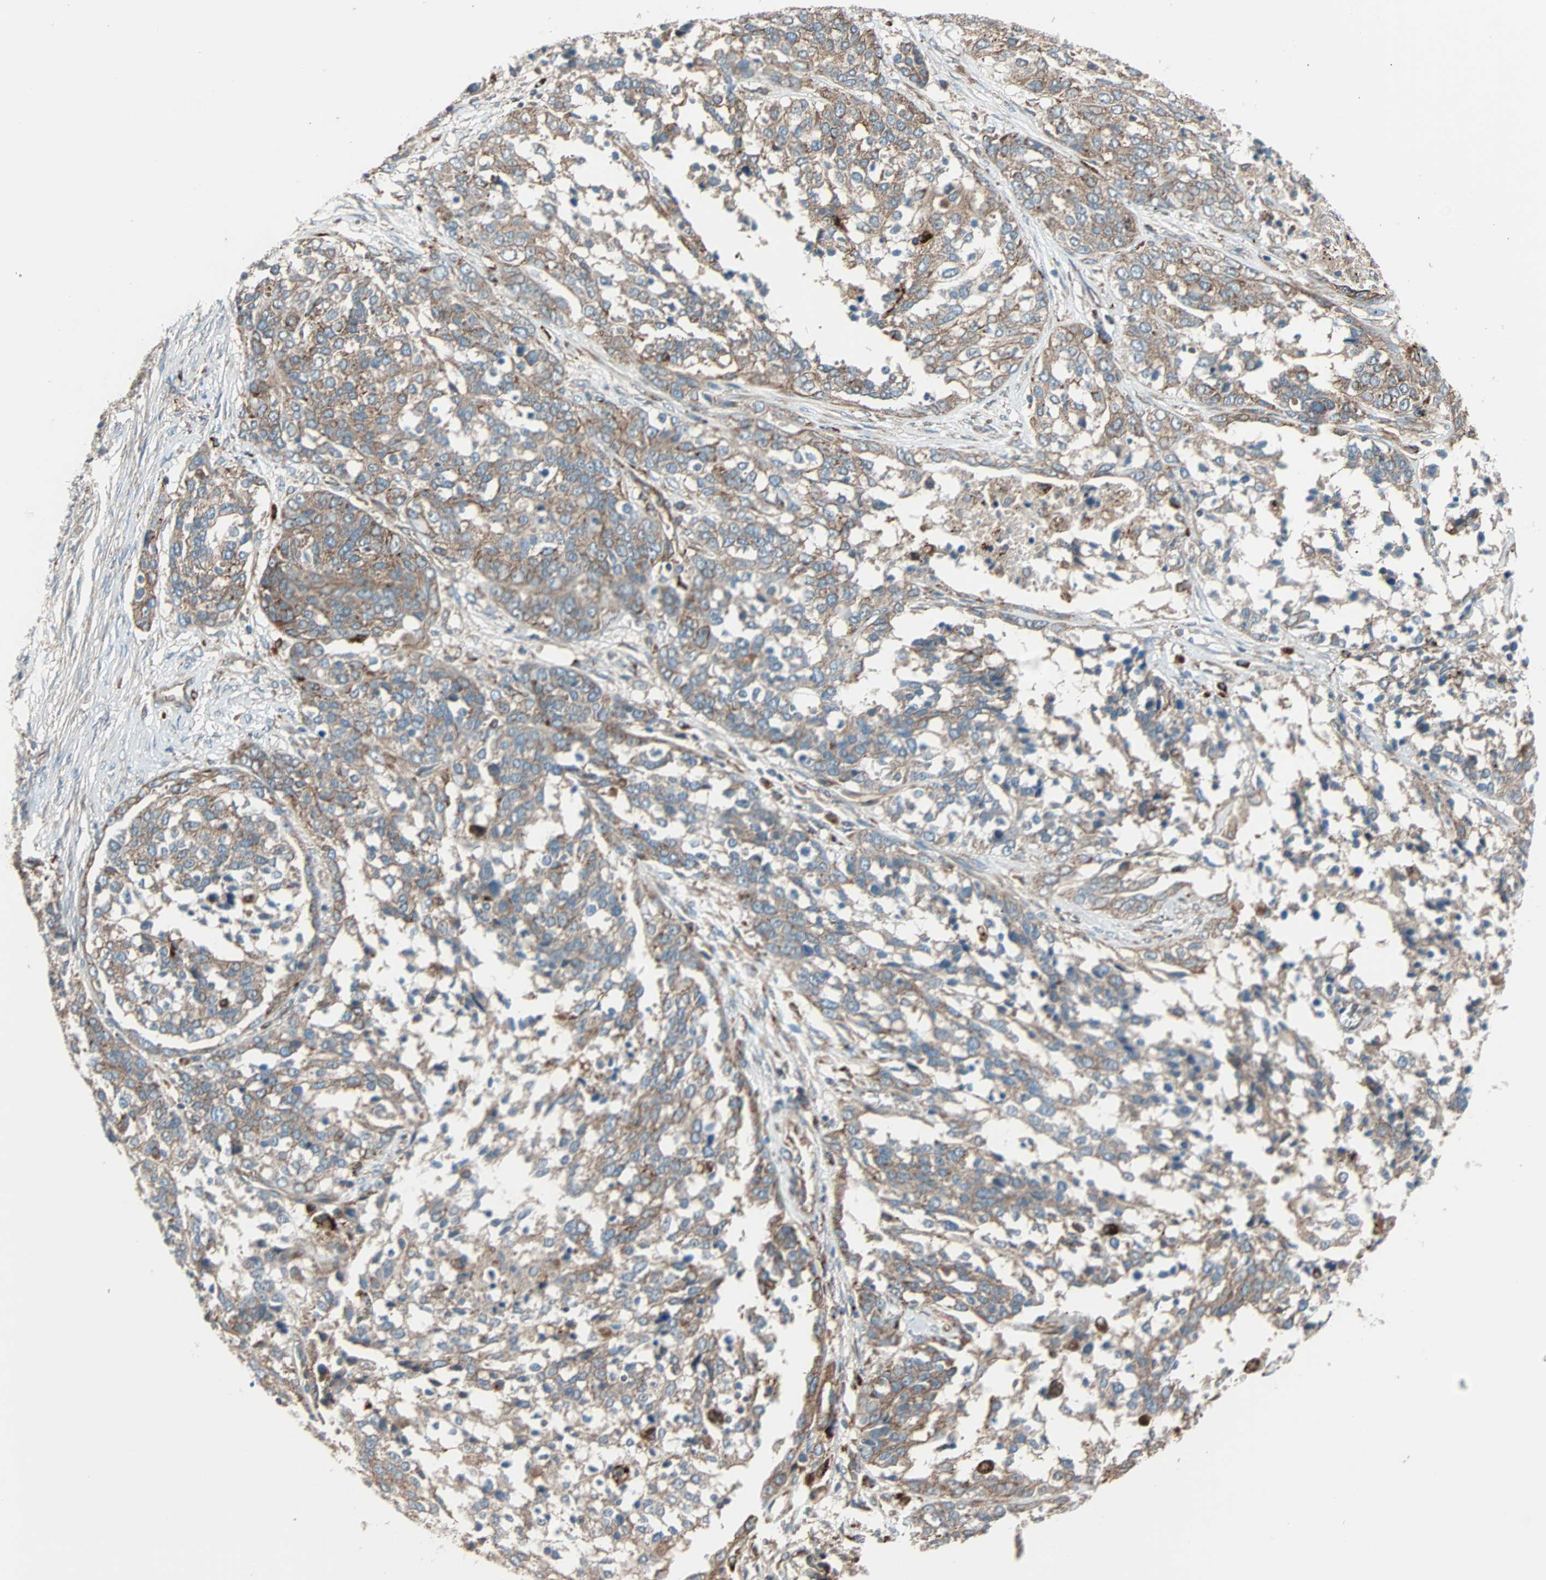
{"staining": {"intensity": "moderate", "quantity": ">75%", "location": "cytoplasmic/membranous"}, "tissue": "ovarian cancer", "cell_type": "Tumor cells", "image_type": "cancer", "snomed": [{"axis": "morphology", "description": "Cystadenocarcinoma, serous, NOS"}, {"axis": "topography", "description": "Ovary"}], "caption": "A high-resolution photomicrograph shows IHC staining of ovarian serous cystadenocarcinoma, which demonstrates moderate cytoplasmic/membranous staining in about >75% of tumor cells. Immunohistochemistry stains the protein of interest in brown and the nuclei are stained blue.", "gene": "PHYH", "patient": {"sex": "female", "age": 44}}